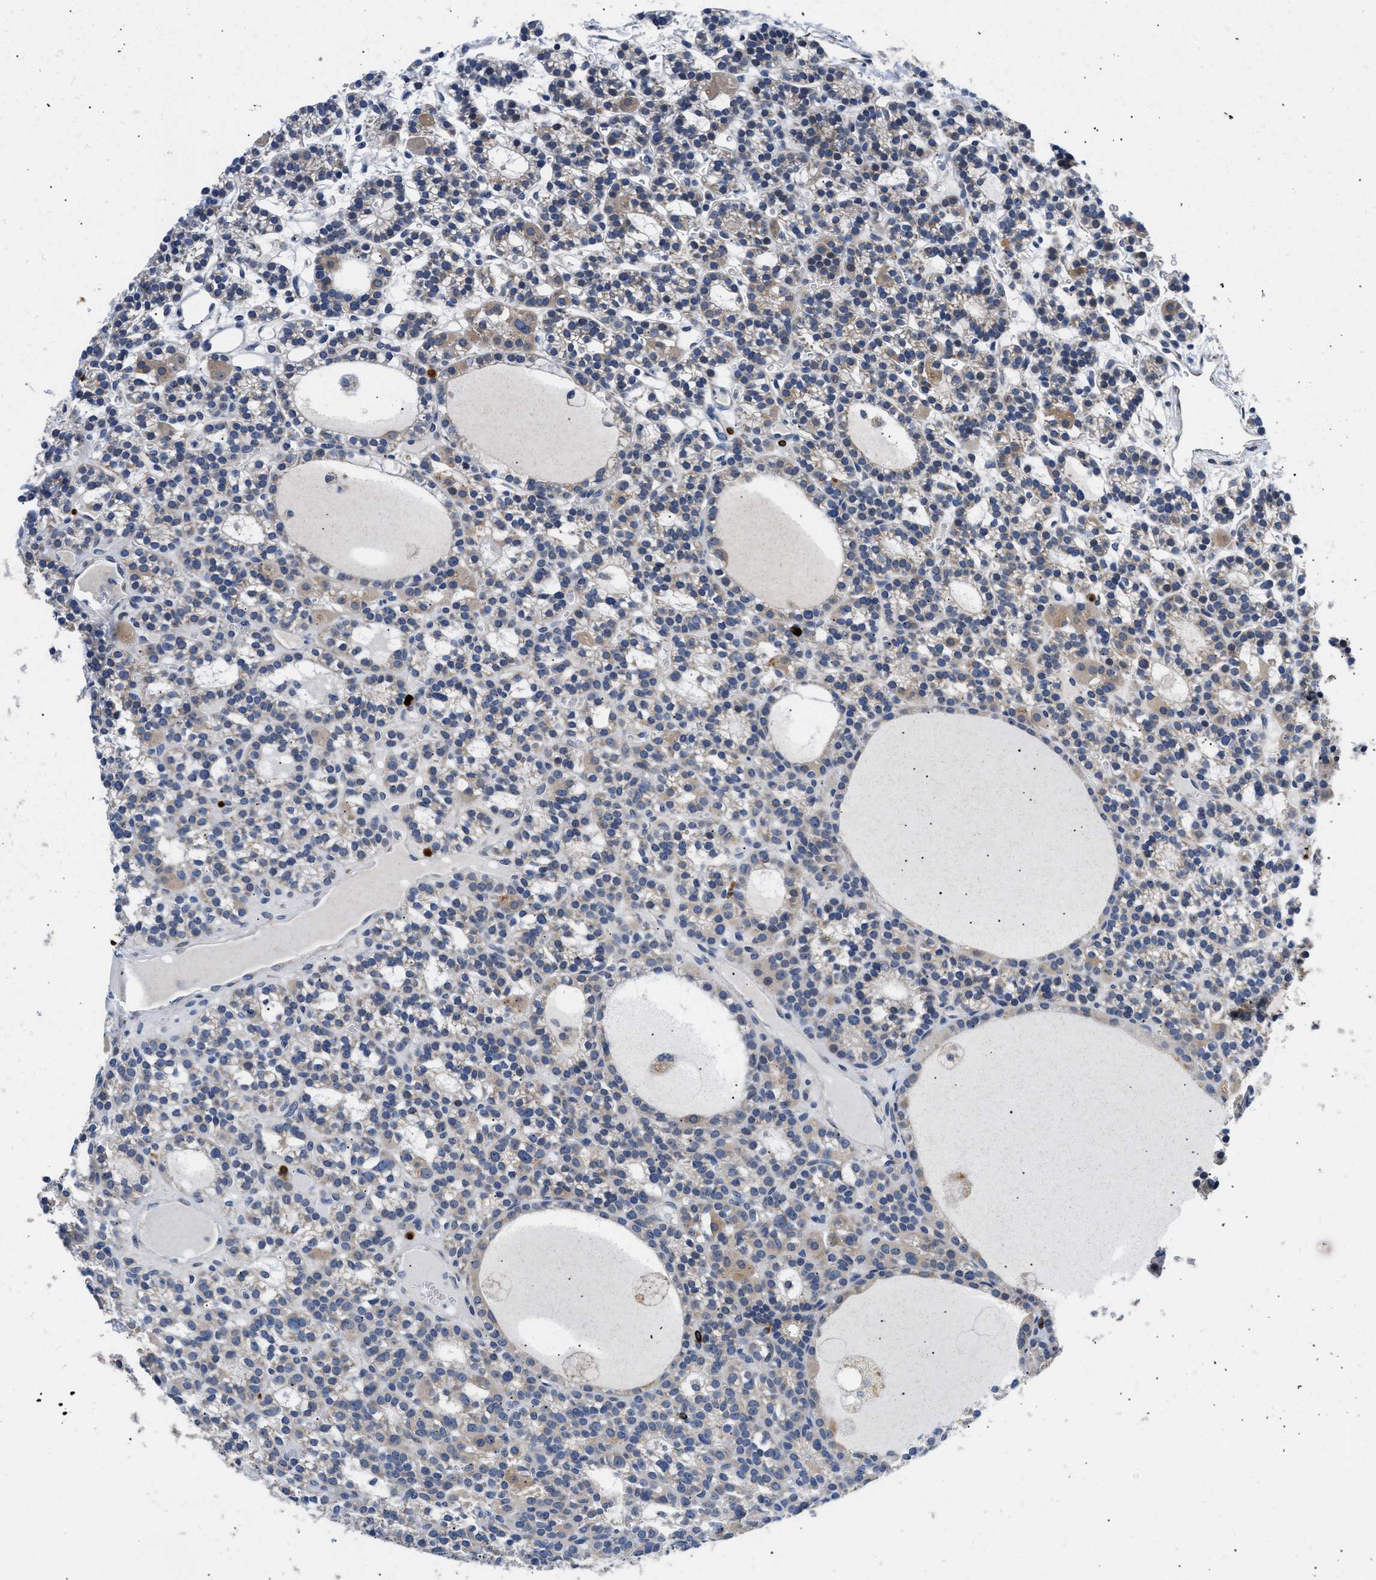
{"staining": {"intensity": "moderate", "quantity": "<25%", "location": "cytoplasmic/membranous"}, "tissue": "parathyroid gland", "cell_type": "Glandular cells", "image_type": "normal", "snomed": [{"axis": "morphology", "description": "Normal tissue, NOS"}, {"axis": "morphology", "description": "Adenoma, NOS"}, {"axis": "topography", "description": "Parathyroid gland"}], "caption": "A high-resolution photomicrograph shows immunohistochemistry staining of benign parathyroid gland, which displays moderate cytoplasmic/membranous positivity in about <25% of glandular cells. (Brightfield microscopy of DAB IHC at high magnification).", "gene": "RINT1", "patient": {"sex": "female", "age": 58}}